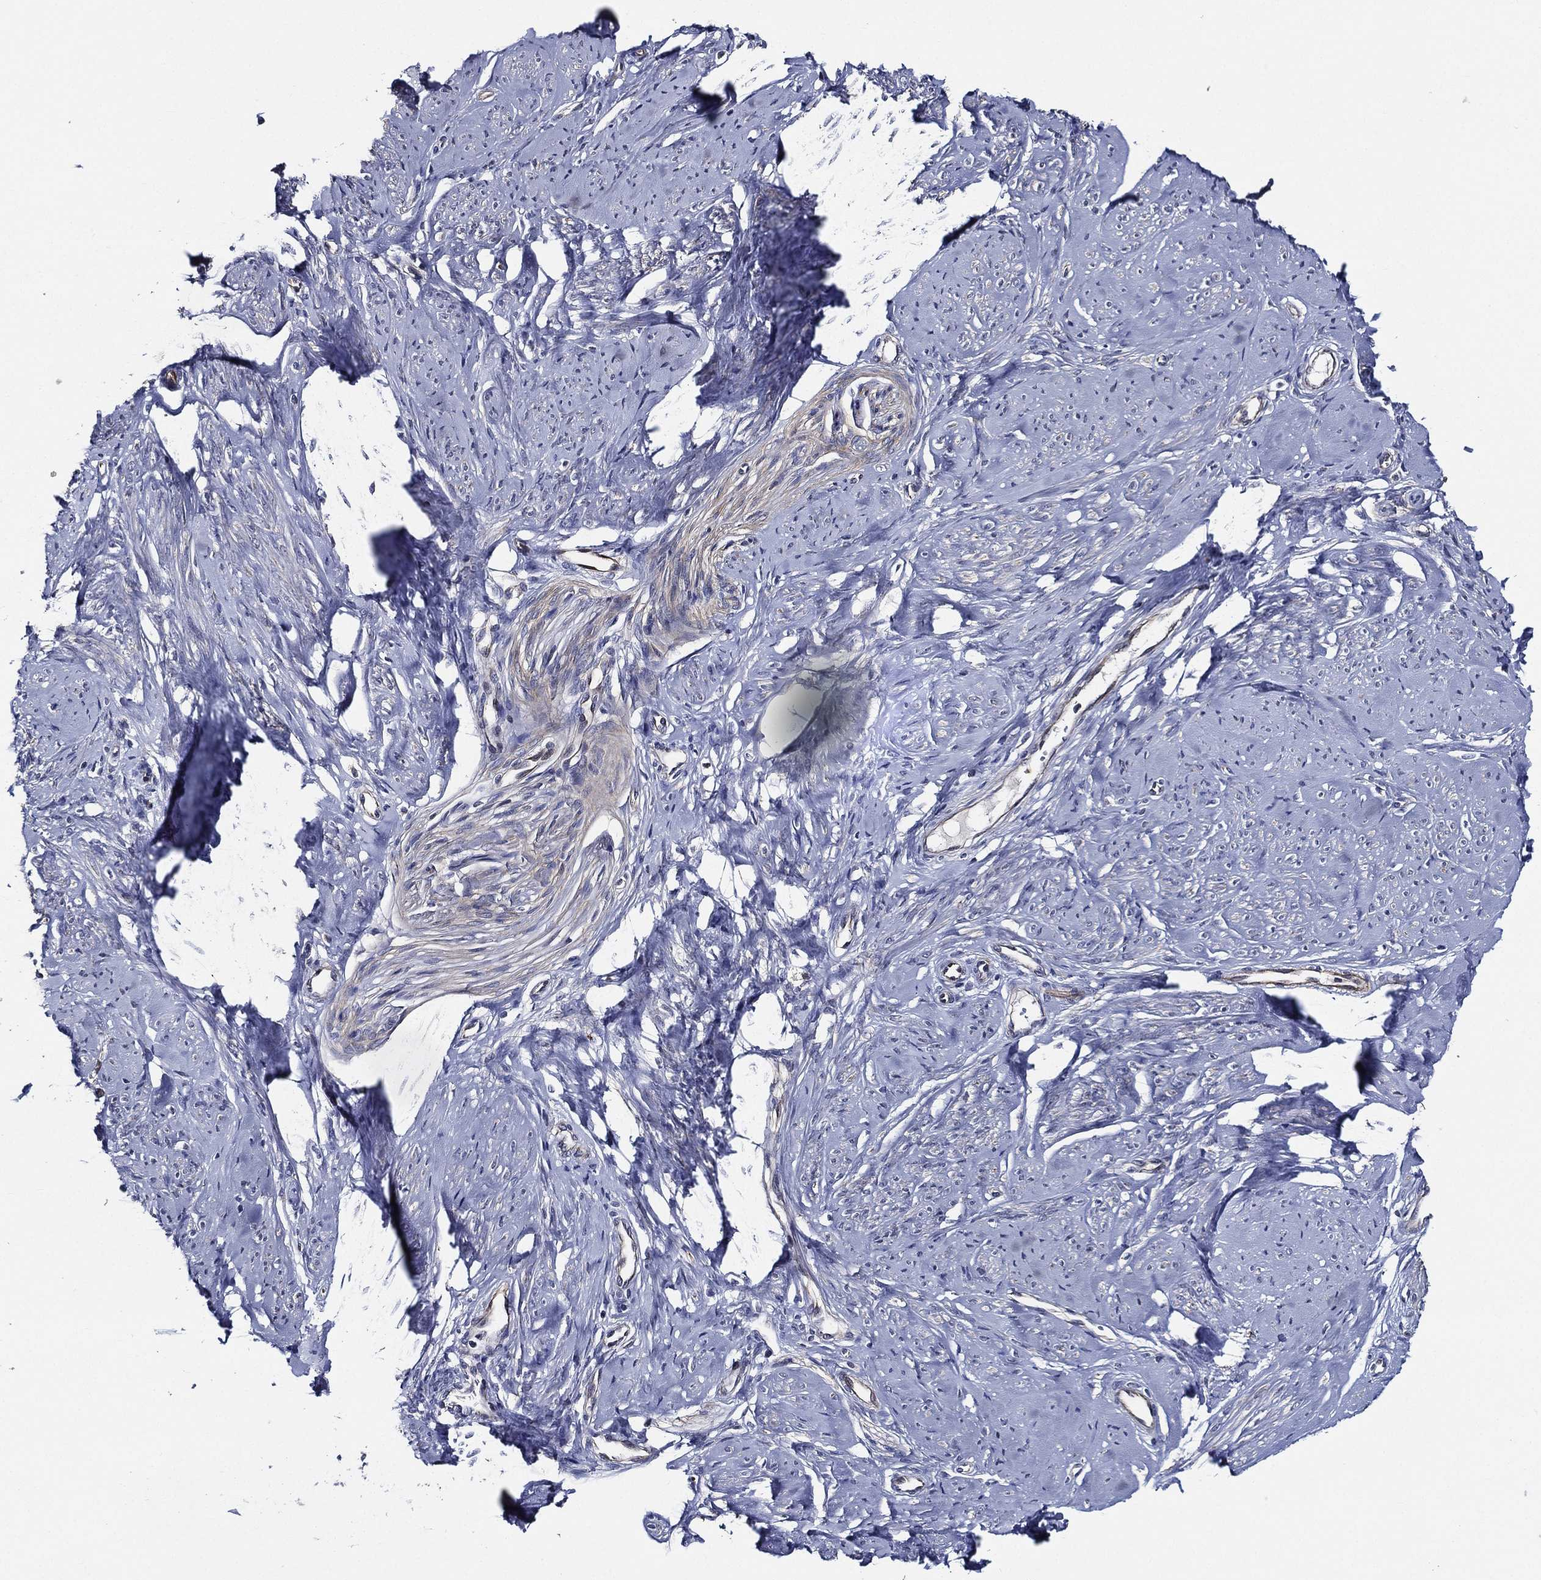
{"staining": {"intensity": "negative", "quantity": "none", "location": "none"}, "tissue": "smooth muscle", "cell_type": "Smooth muscle cells", "image_type": "normal", "snomed": [{"axis": "morphology", "description": "Normal tissue, NOS"}, {"axis": "topography", "description": "Smooth muscle"}], "caption": "Smooth muscle was stained to show a protein in brown. There is no significant expression in smooth muscle cells.", "gene": "KIF20B", "patient": {"sex": "female", "age": 48}}